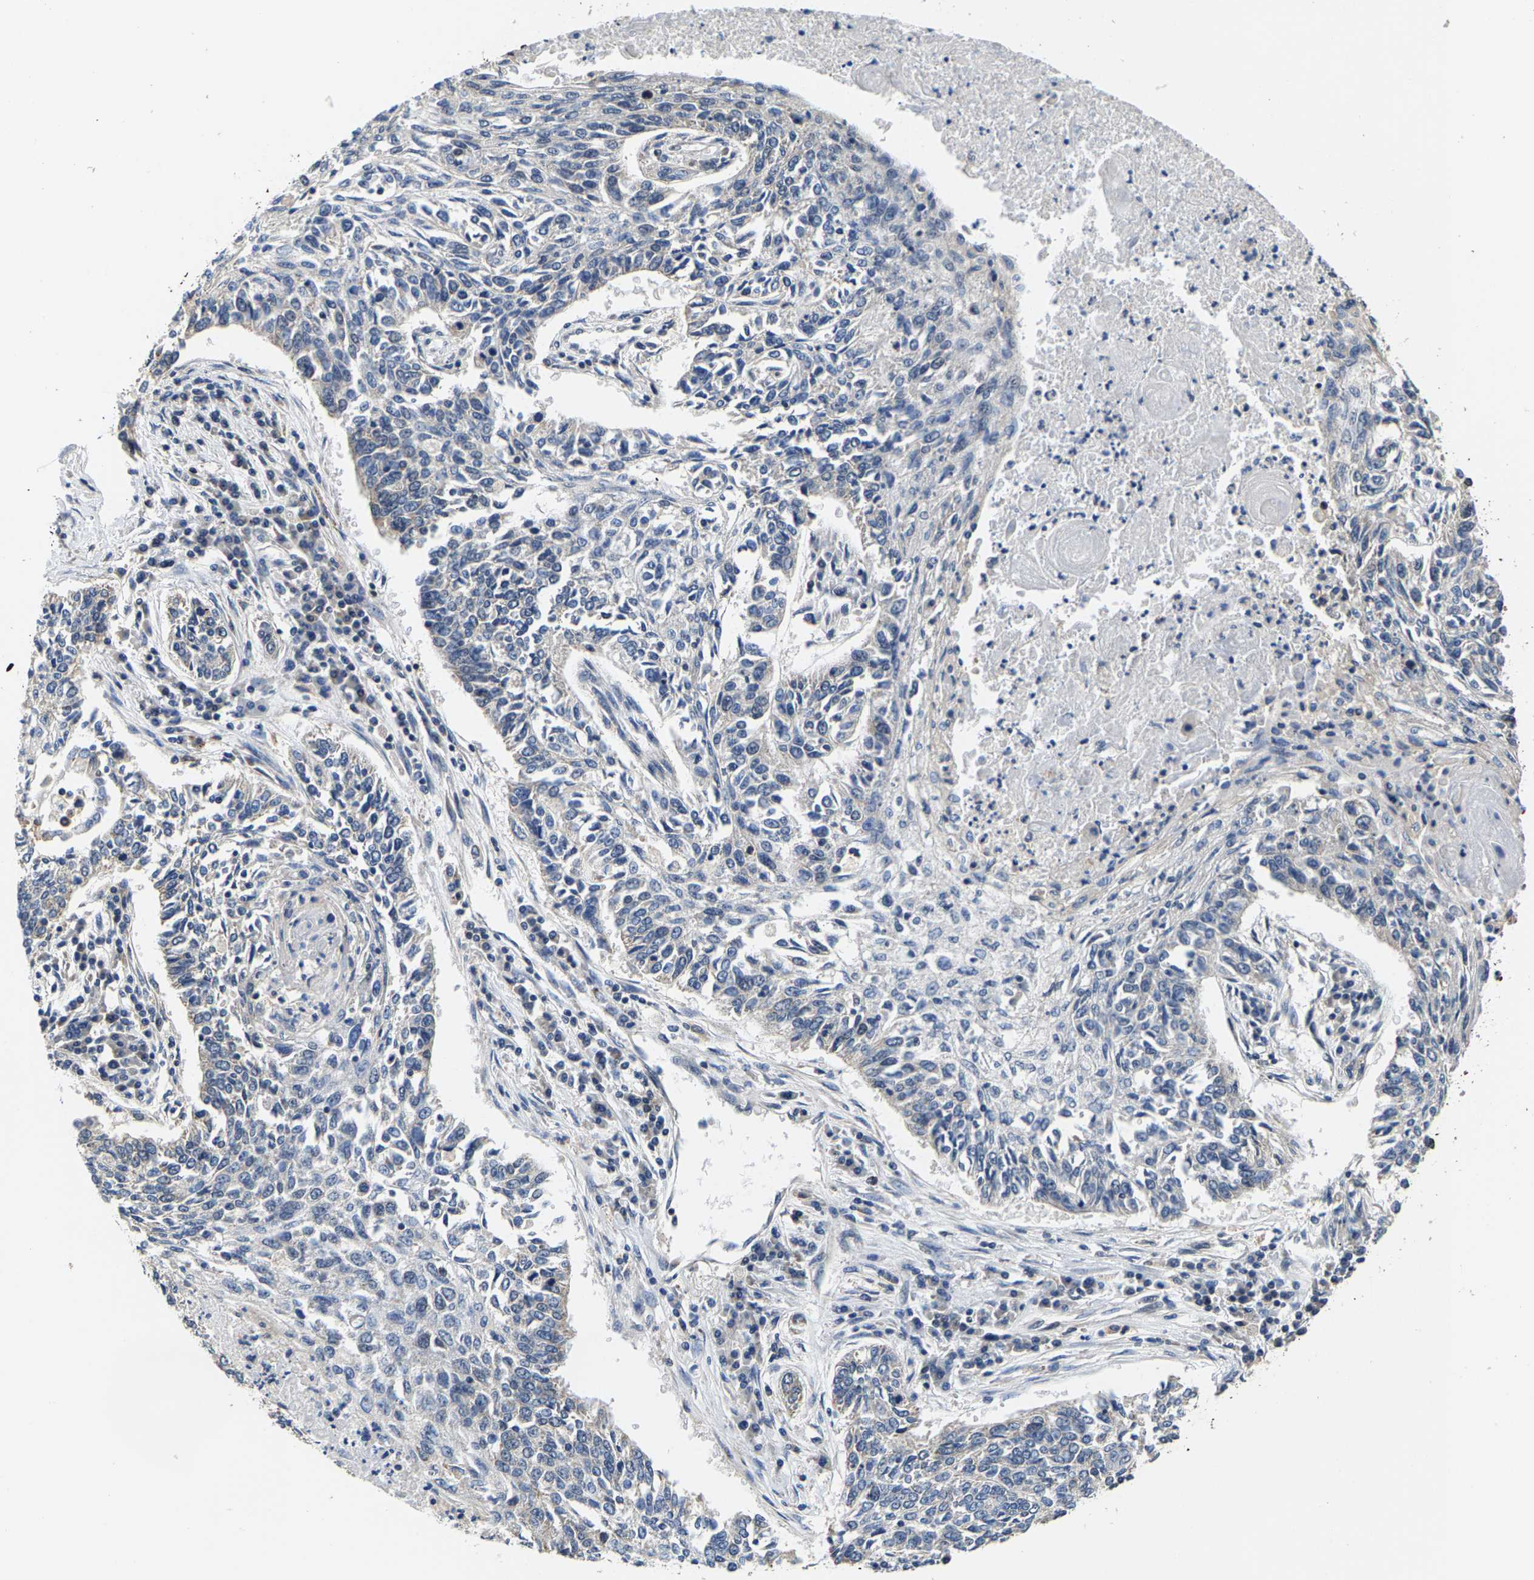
{"staining": {"intensity": "weak", "quantity": "<25%", "location": "cytoplasmic/membranous"}, "tissue": "lung cancer", "cell_type": "Tumor cells", "image_type": "cancer", "snomed": [{"axis": "morphology", "description": "Normal tissue, NOS"}, {"axis": "morphology", "description": "Squamous cell carcinoma, NOS"}, {"axis": "topography", "description": "Cartilage tissue"}, {"axis": "topography", "description": "Bronchus"}, {"axis": "topography", "description": "Lung"}], "caption": "The immunohistochemistry (IHC) photomicrograph has no significant positivity in tumor cells of lung cancer (squamous cell carcinoma) tissue. The staining was performed using DAB (3,3'-diaminobenzidine) to visualize the protein expression in brown, while the nuclei were stained in blue with hematoxylin (Magnification: 20x).", "gene": "SHMT2", "patient": {"sex": "female", "age": 49}}